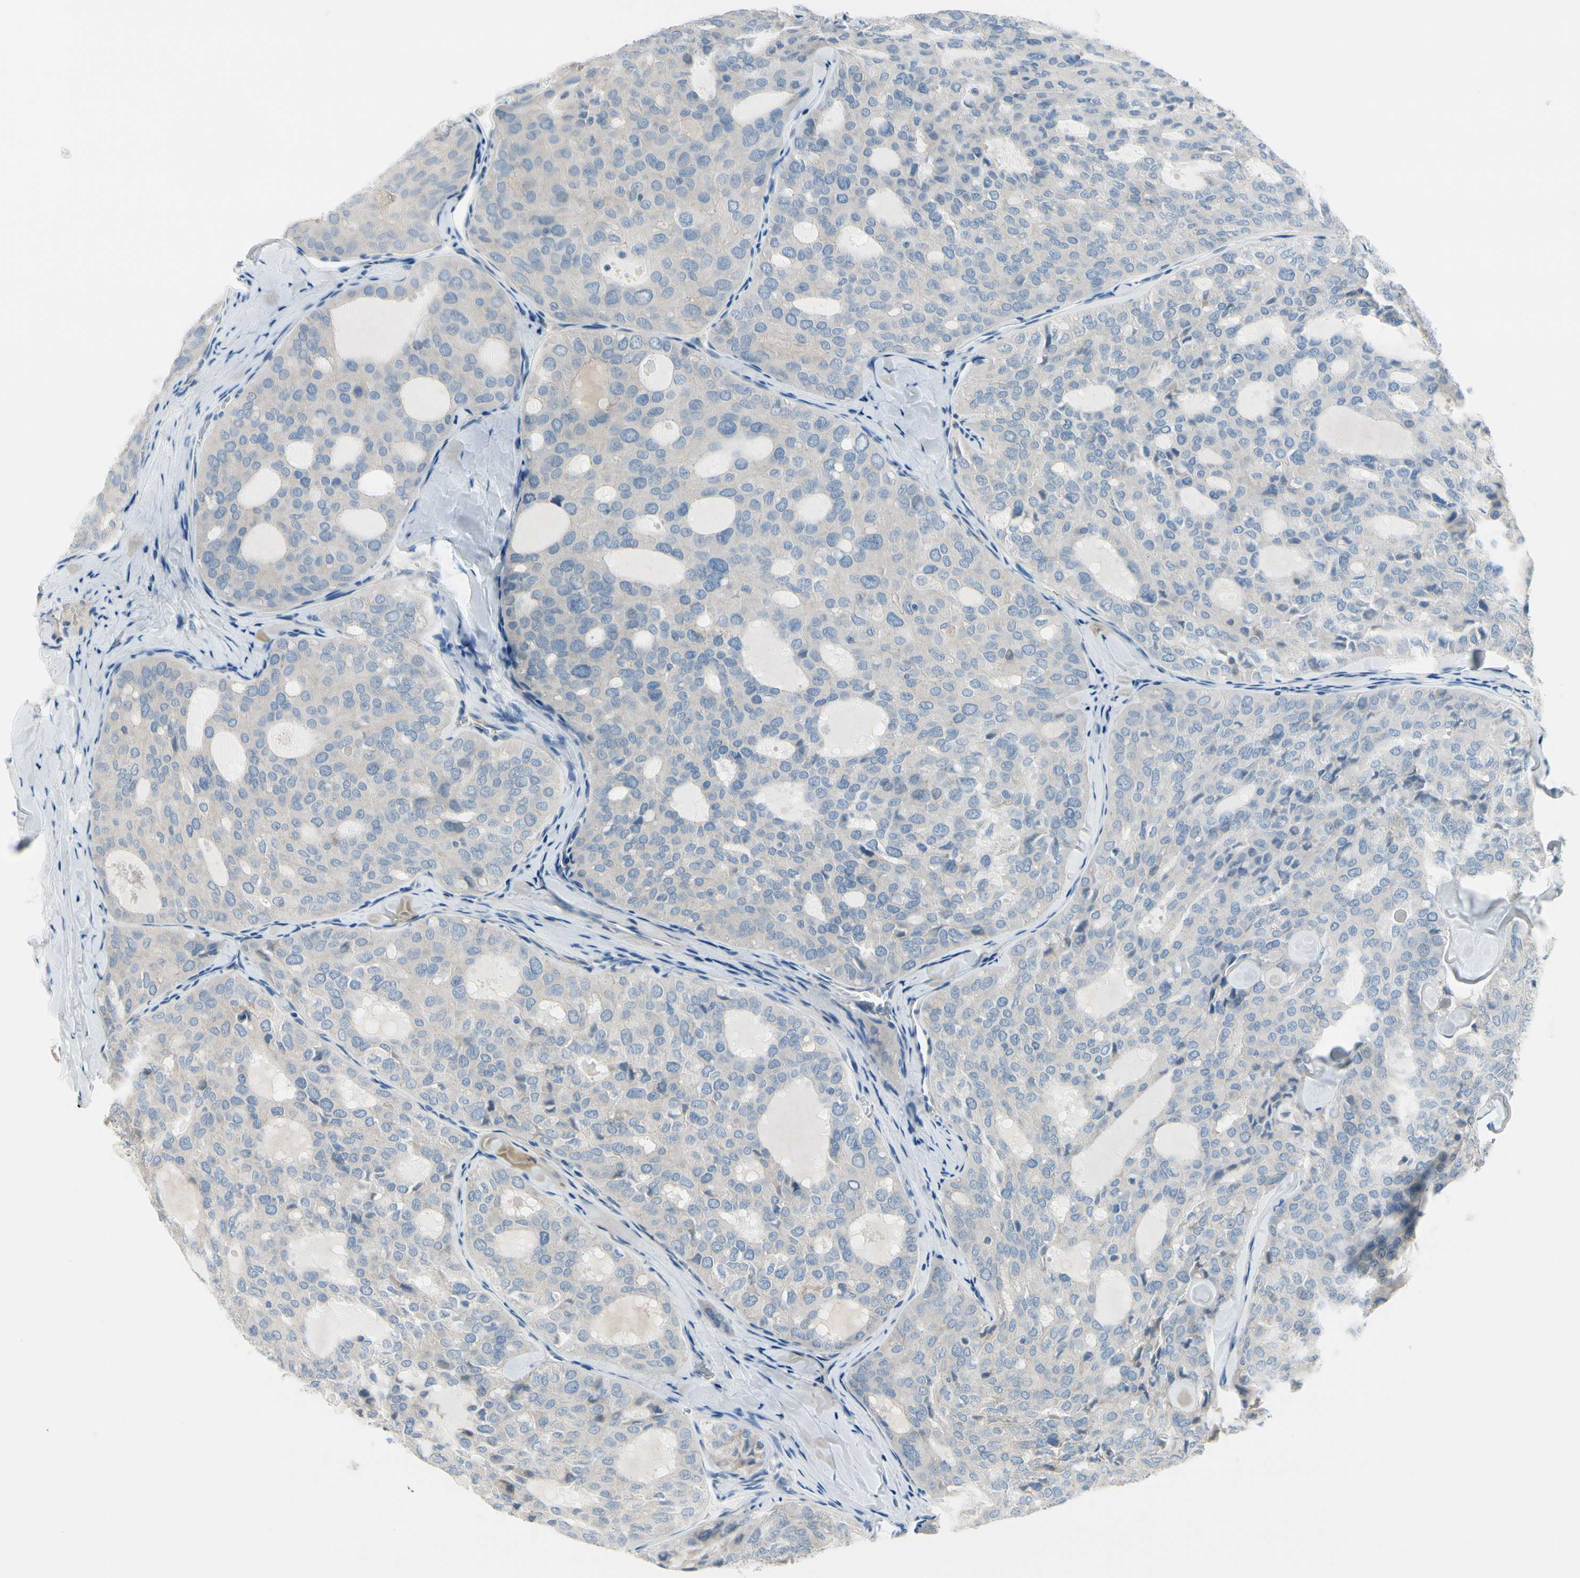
{"staining": {"intensity": "negative", "quantity": "none", "location": "none"}, "tissue": "thyroid cancer", "cell_type": "Tumor cells", "image_type": "cancer", "snomed": [{"axis": "morphology", "description": "Follicular adenoma carcinoma, NOS"}, {"axis": "topography", "description": "Thyroid gland"}], "caption": "The image exhibits no staining of tumor cells in follicular adenoma carcinoma (thyroid). (IHC, brightfield microscopy, high magnification).", "gene": "FCER2", "patient": {"sex": "male", "age": 75}}